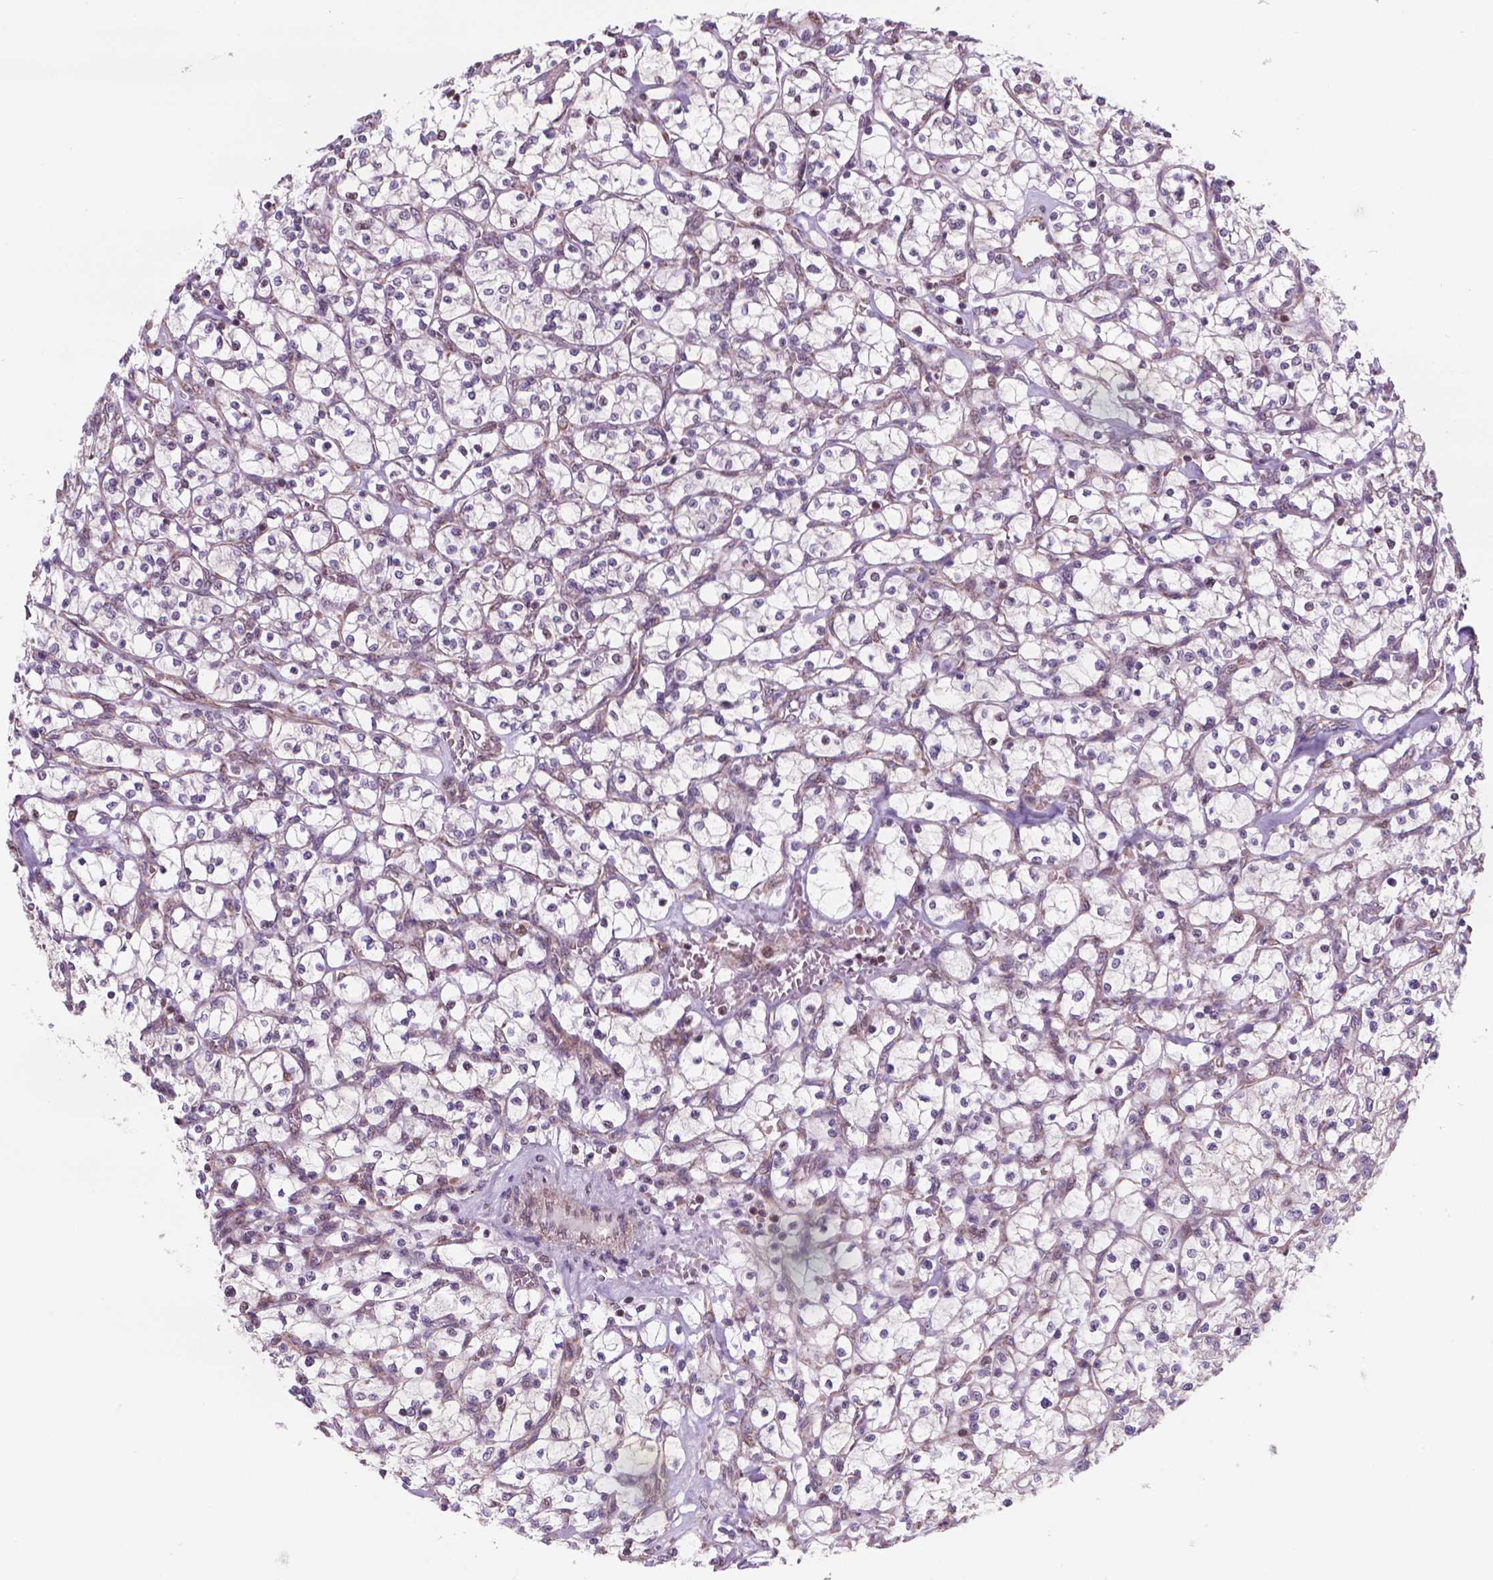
{"staining": {"intensity": "moderate", "quantity": "25%-75%", "location": "nuclear"}, "tissue": "renal cancer", "cell_type": "Tumor cells", "image_type": "cancer", "snomed": [{"axis": "morphology", "description": "Adenocarcinoma, NOS"}, {"axis": "topography", "description": "Kidney"}], "caption": "This is a photomicrograph of immunohistochemistry (IHC) staining of adenocarcinoma (renal), which shows moderate positivity in the nuclear of tumor cells.", "gene": "NDUFA10", "patient": {"sex": "female", "age": 64}}